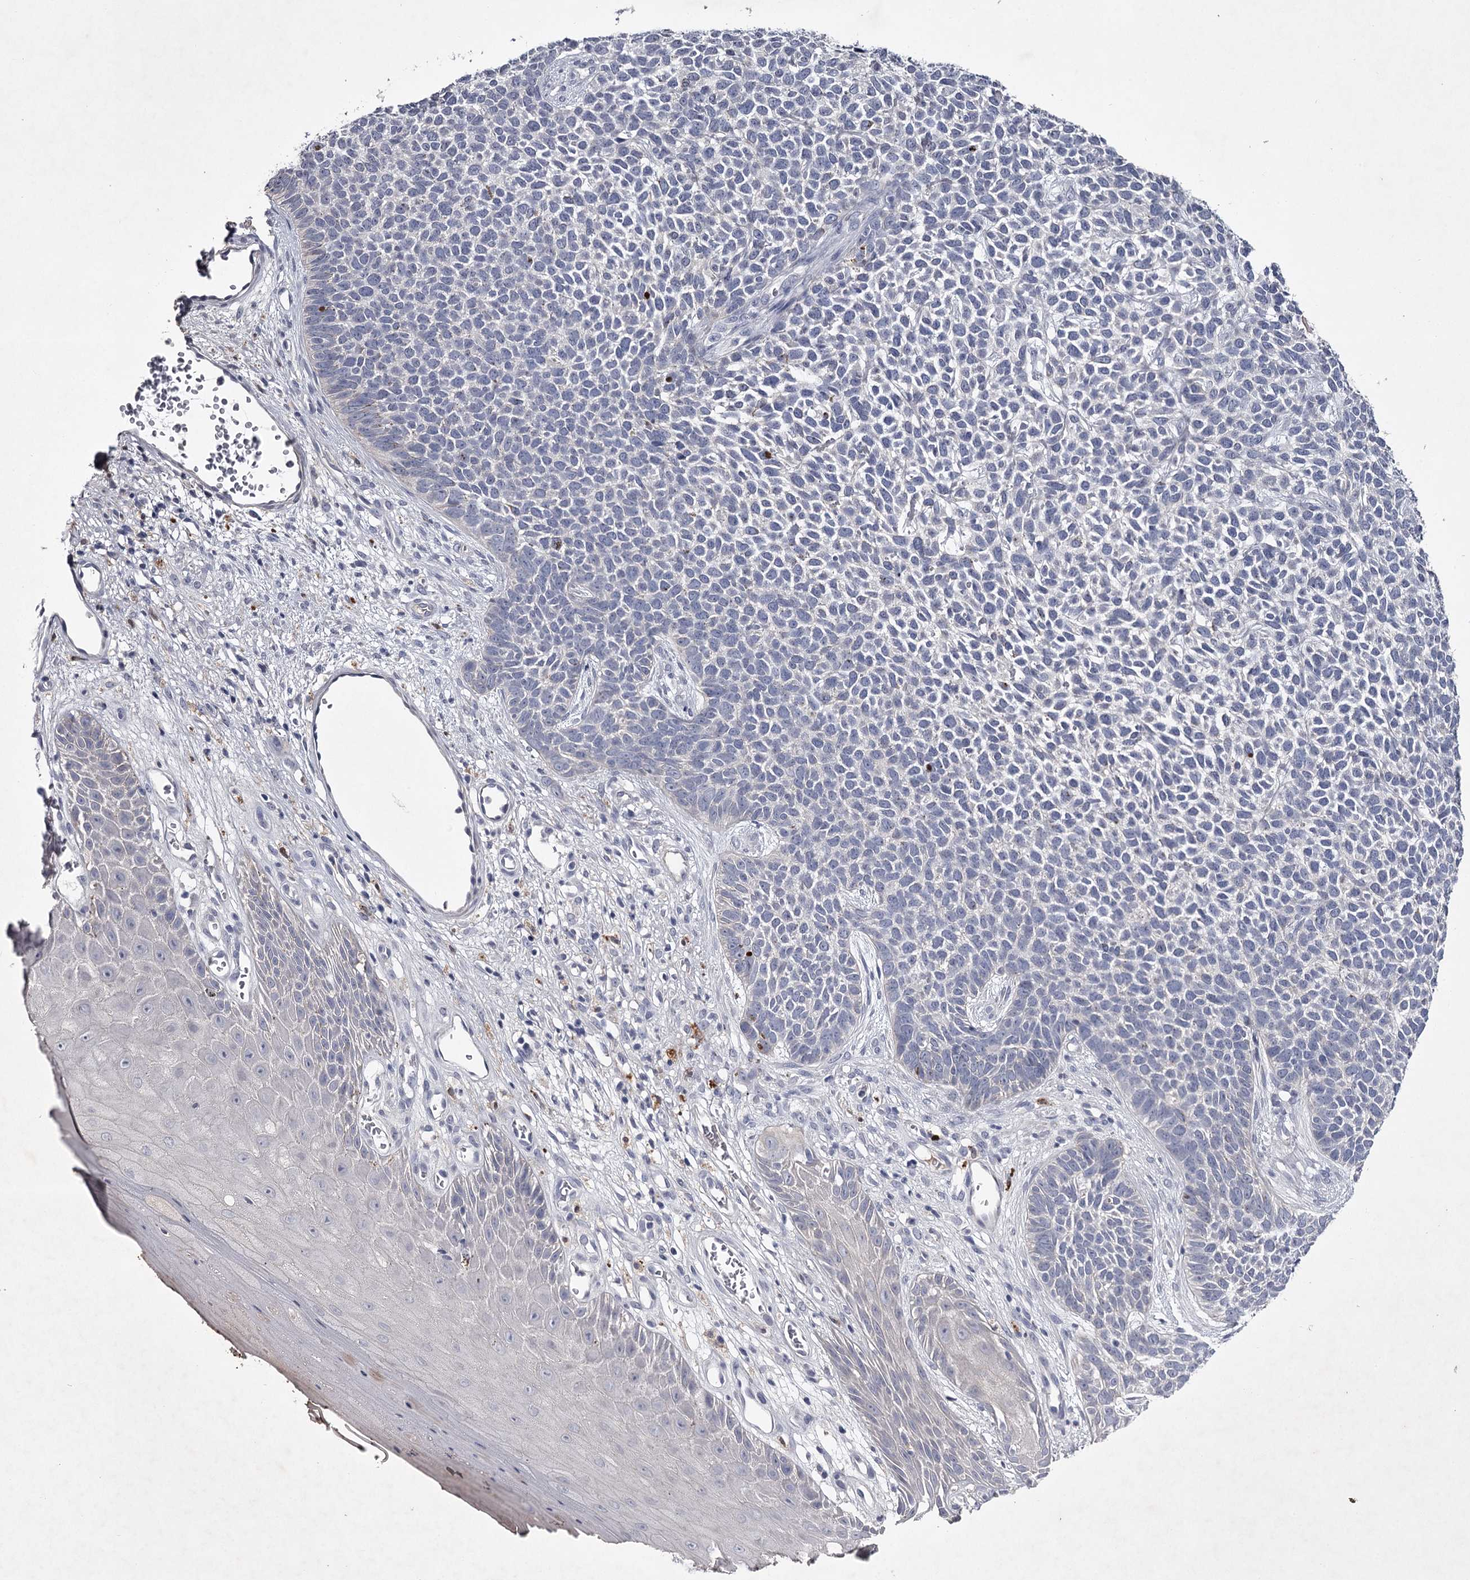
{"staining": {"intensity": "negative", "quantity": "none", "location": "none"}, "tissue": "skin cancer", "cell_type": "Tumor cells", "image_type": "cancer", "snomed": [{"axis": "morphology", "description": "Basal cell carcinoma"}, {"axis": "topography", "description": "Skin"}], "caption": "This is an IHC image of human skin basal cell carcinoma. There is no staining in tumor cells.", "gene": "FDXACB1", "patient": {"sex": "female", "age": 84}}